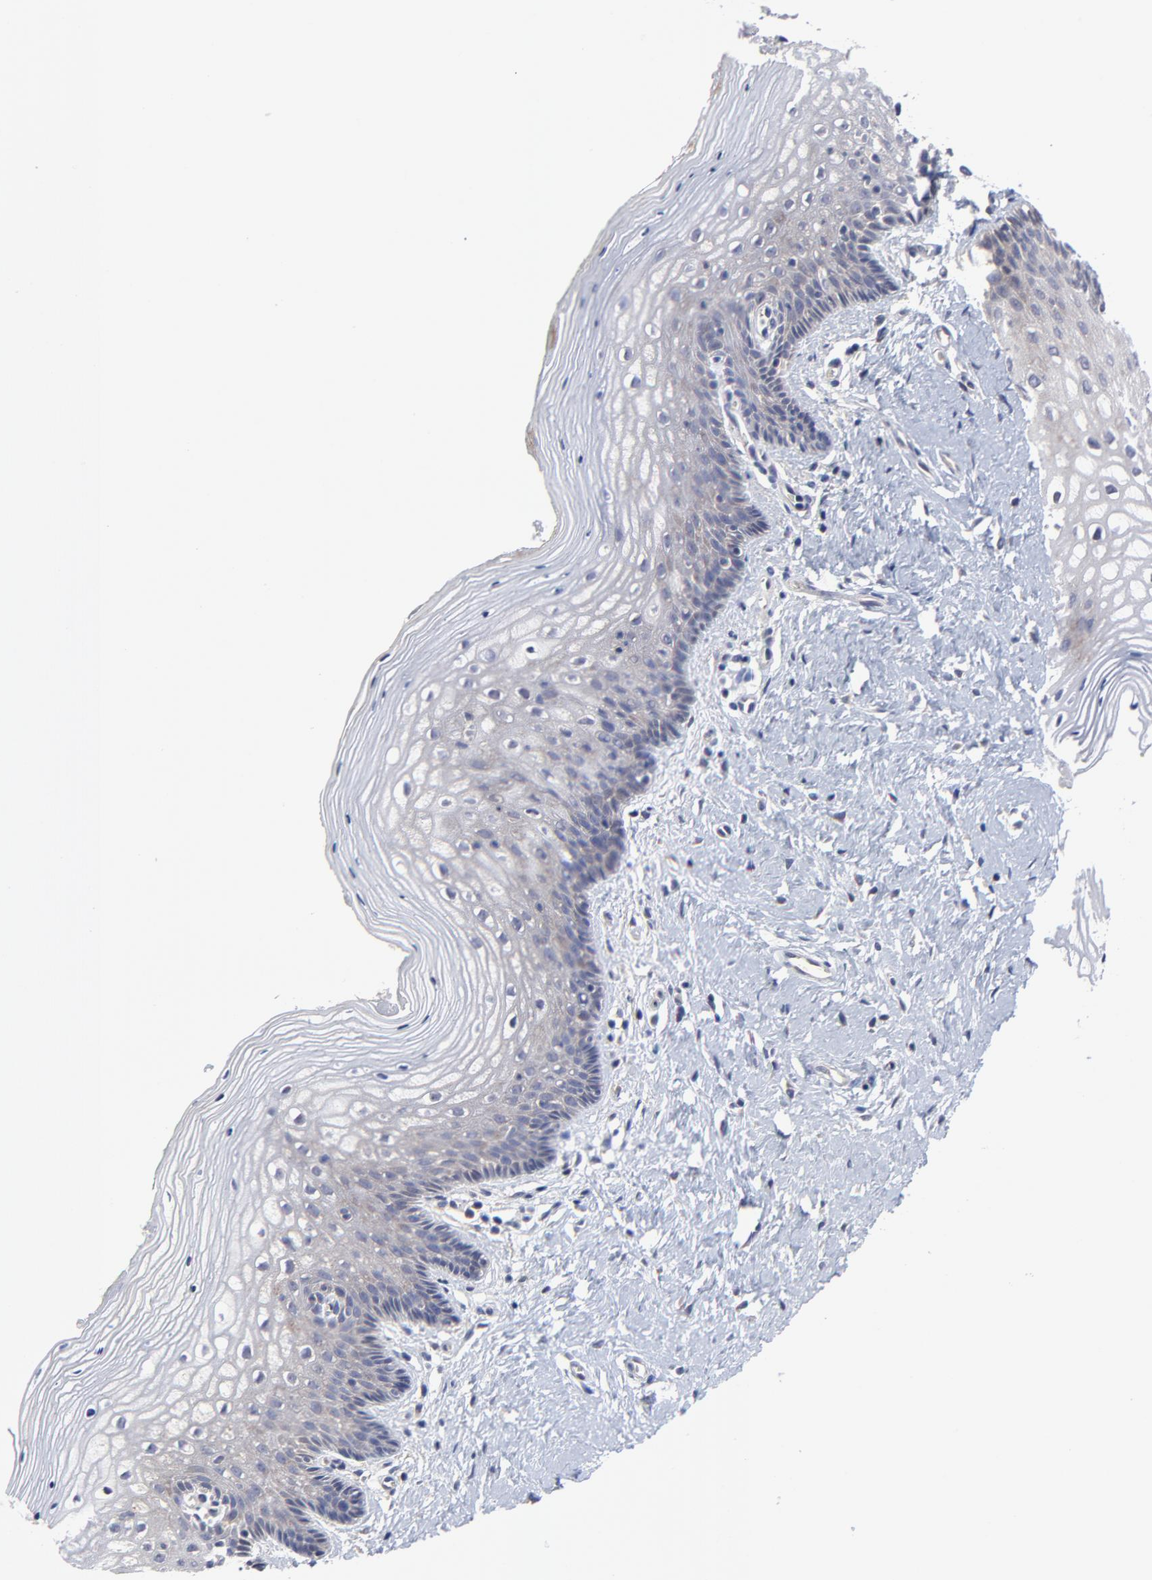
{"staining": {"intensity": "weak", "quantity": "<25%", "location": "cytoplasmic/membranous"}, "tissue": "vagina", "cell_type": "Squamous epithelial cells", "image_type": "normal", "snomed": [{"axis": "morphology", "description": "Normal tissue, NOS"}, {"axis": "topography", "description": "Vagina"}], "caption": "IHC of benign human vagina exhibits no expression in squamous epithelial cells. (DAB (3,3'-diaminobenzidine) immunohistochemistry (IHC) with hematoxylin counter stain).", "gene": "ZNF157", "patient": {"sex": "female", "age": 46}}